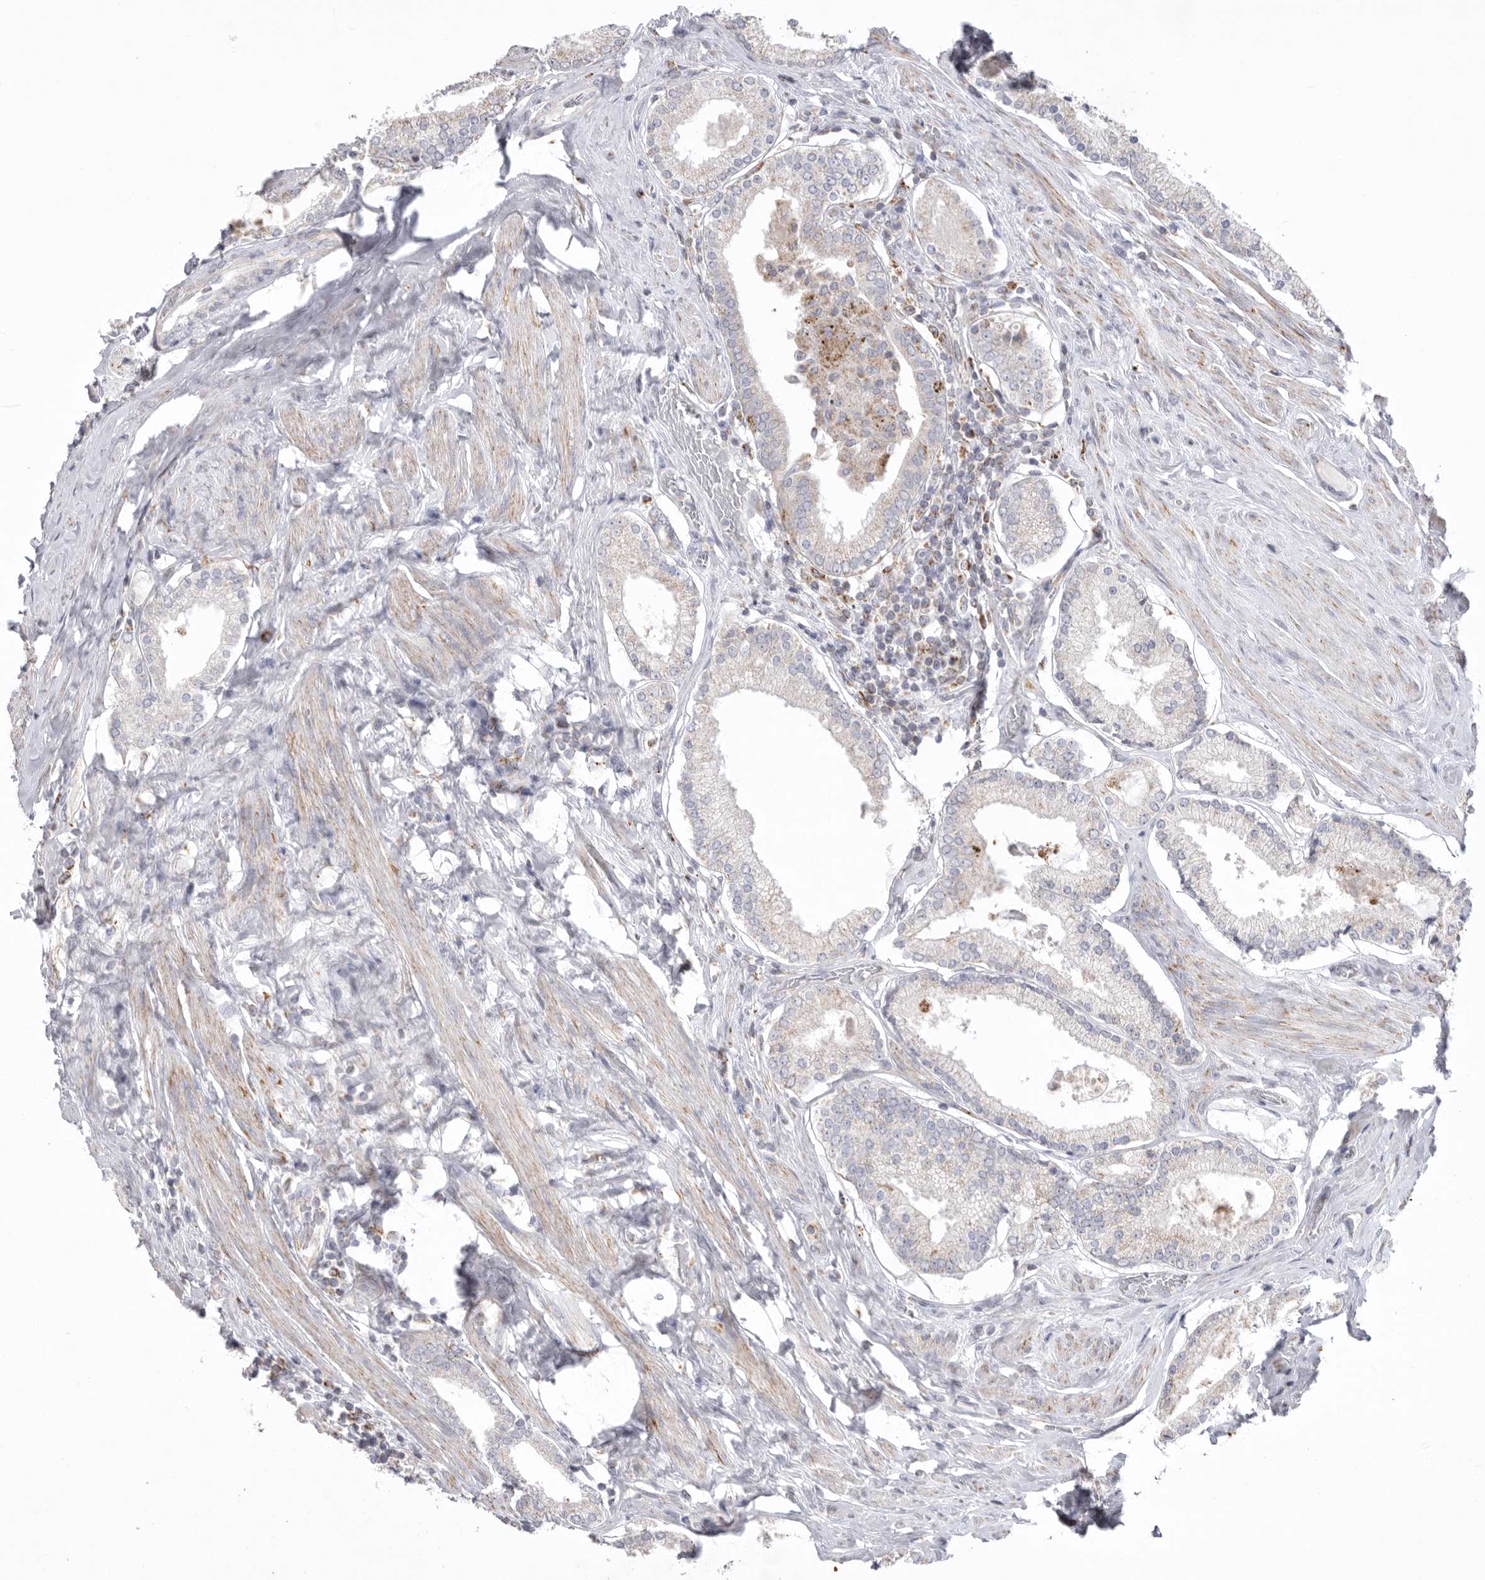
{"staining": {"intensity": "negative", "quantity": "none", "location": "none"}, "tissue": "prostate cancer", "cell_type": "Tumor cells", "image_type": "cancer", "snomed": [{"axis": "morphology", "description": "Adenocarcinoma, Low grade"}, {"axis": "topography", "description": "Prostate"}], "caption": "Tumor cells are negative for protein expression in human prostate cancer (adenocarcinoma (low-grade)).", "gene": "VDAC3", "patient": {"sex": "male", "age": 71}}